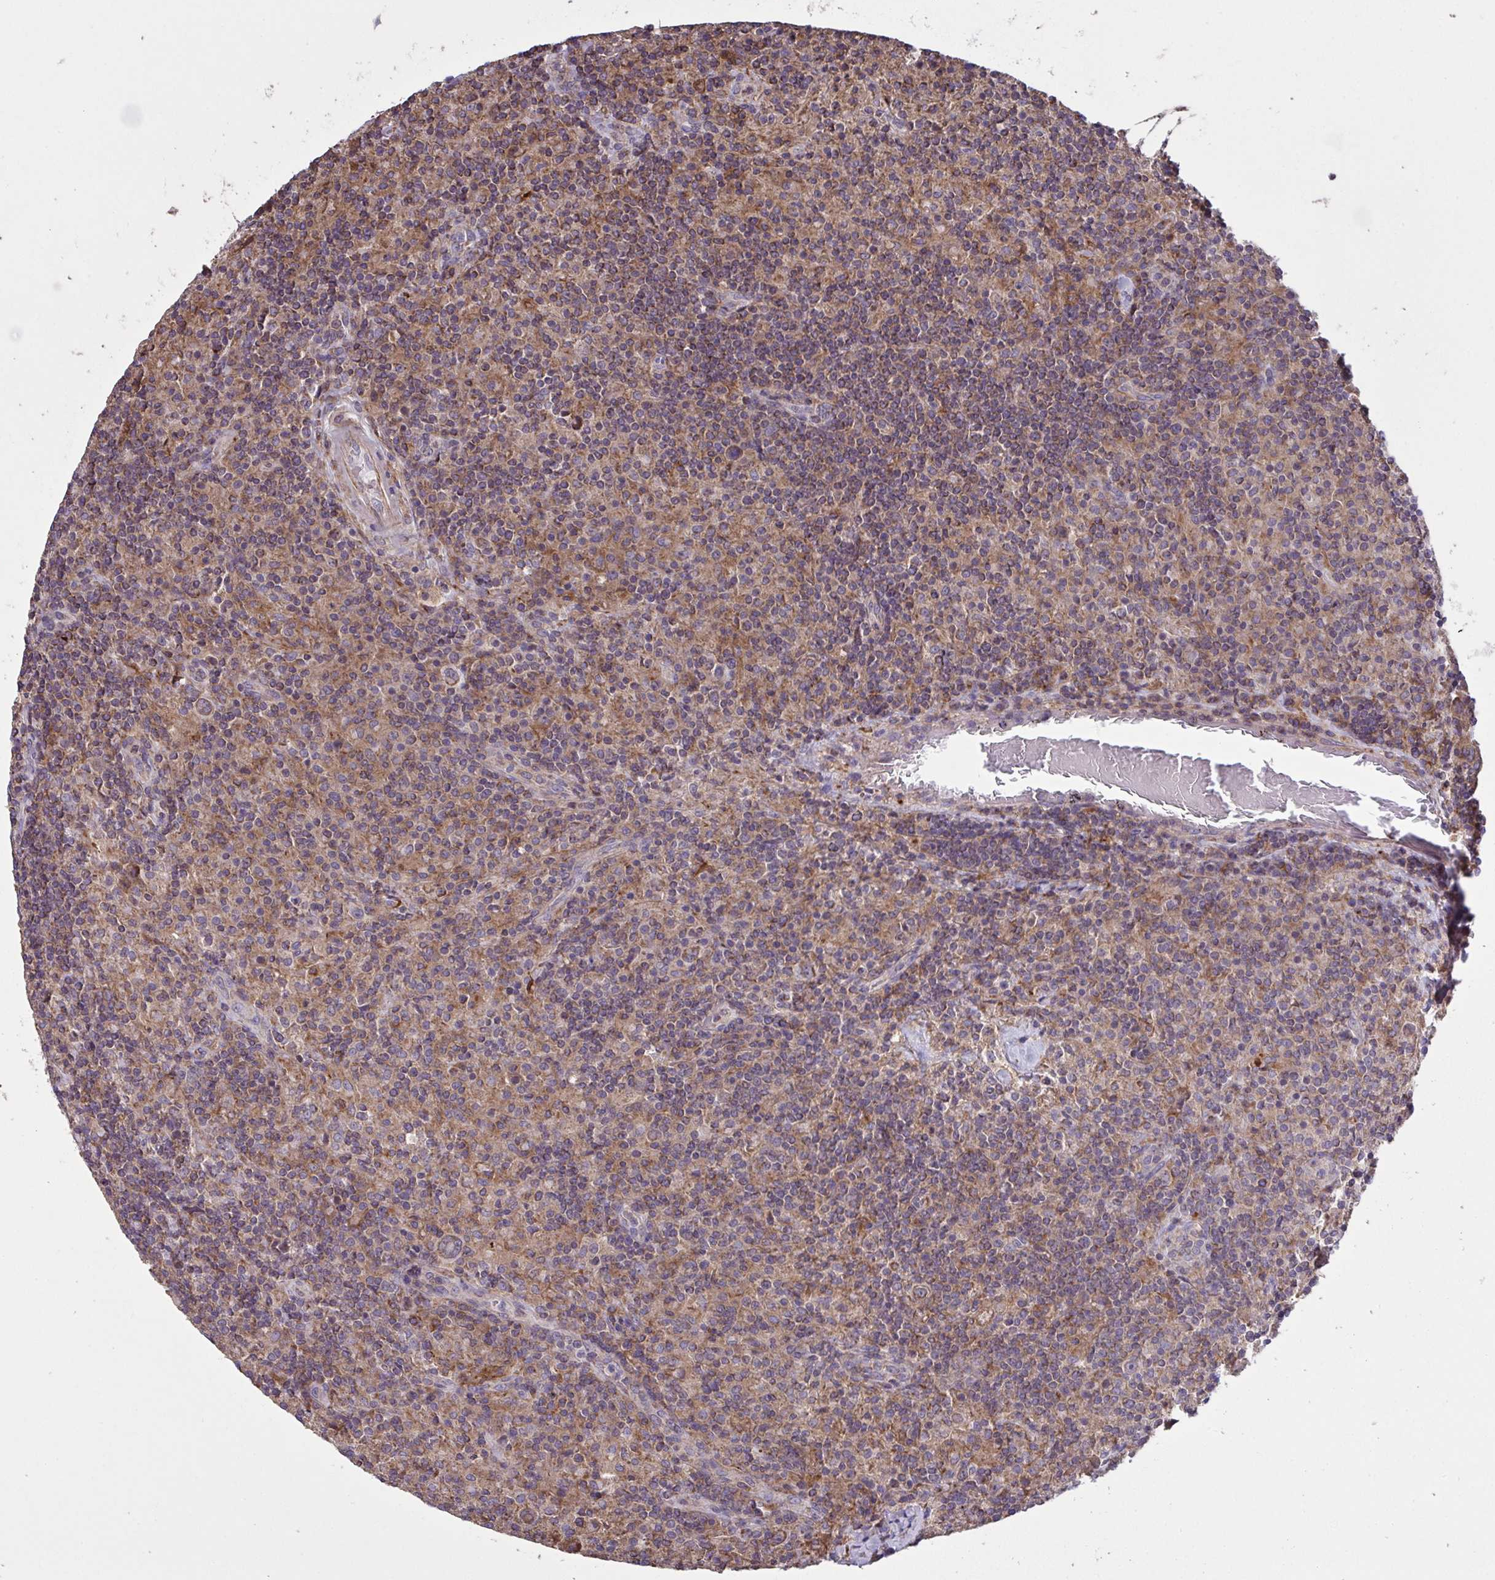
{"staining": {"intensity": "weak", "quantity": "25%-75%", "location": "cytoplasmic/membranous"}, "tissue": "lymphoma", "cell_type": "Tumor cells", "image_type": "cancer", "snomed": [{"axis": "morphology", "description": "Hodgkin's disease, NOS"}, {"axis": "topography", "description": "Lymph node"}], "caption": "A histopathology image of Hodgkin's disease stained for a protein demonstrates weak cytoplasmic/membranous brown staining in tumor cells.", "gene": "PPM1H", "patient": {"sex": "male", "age": 70}}